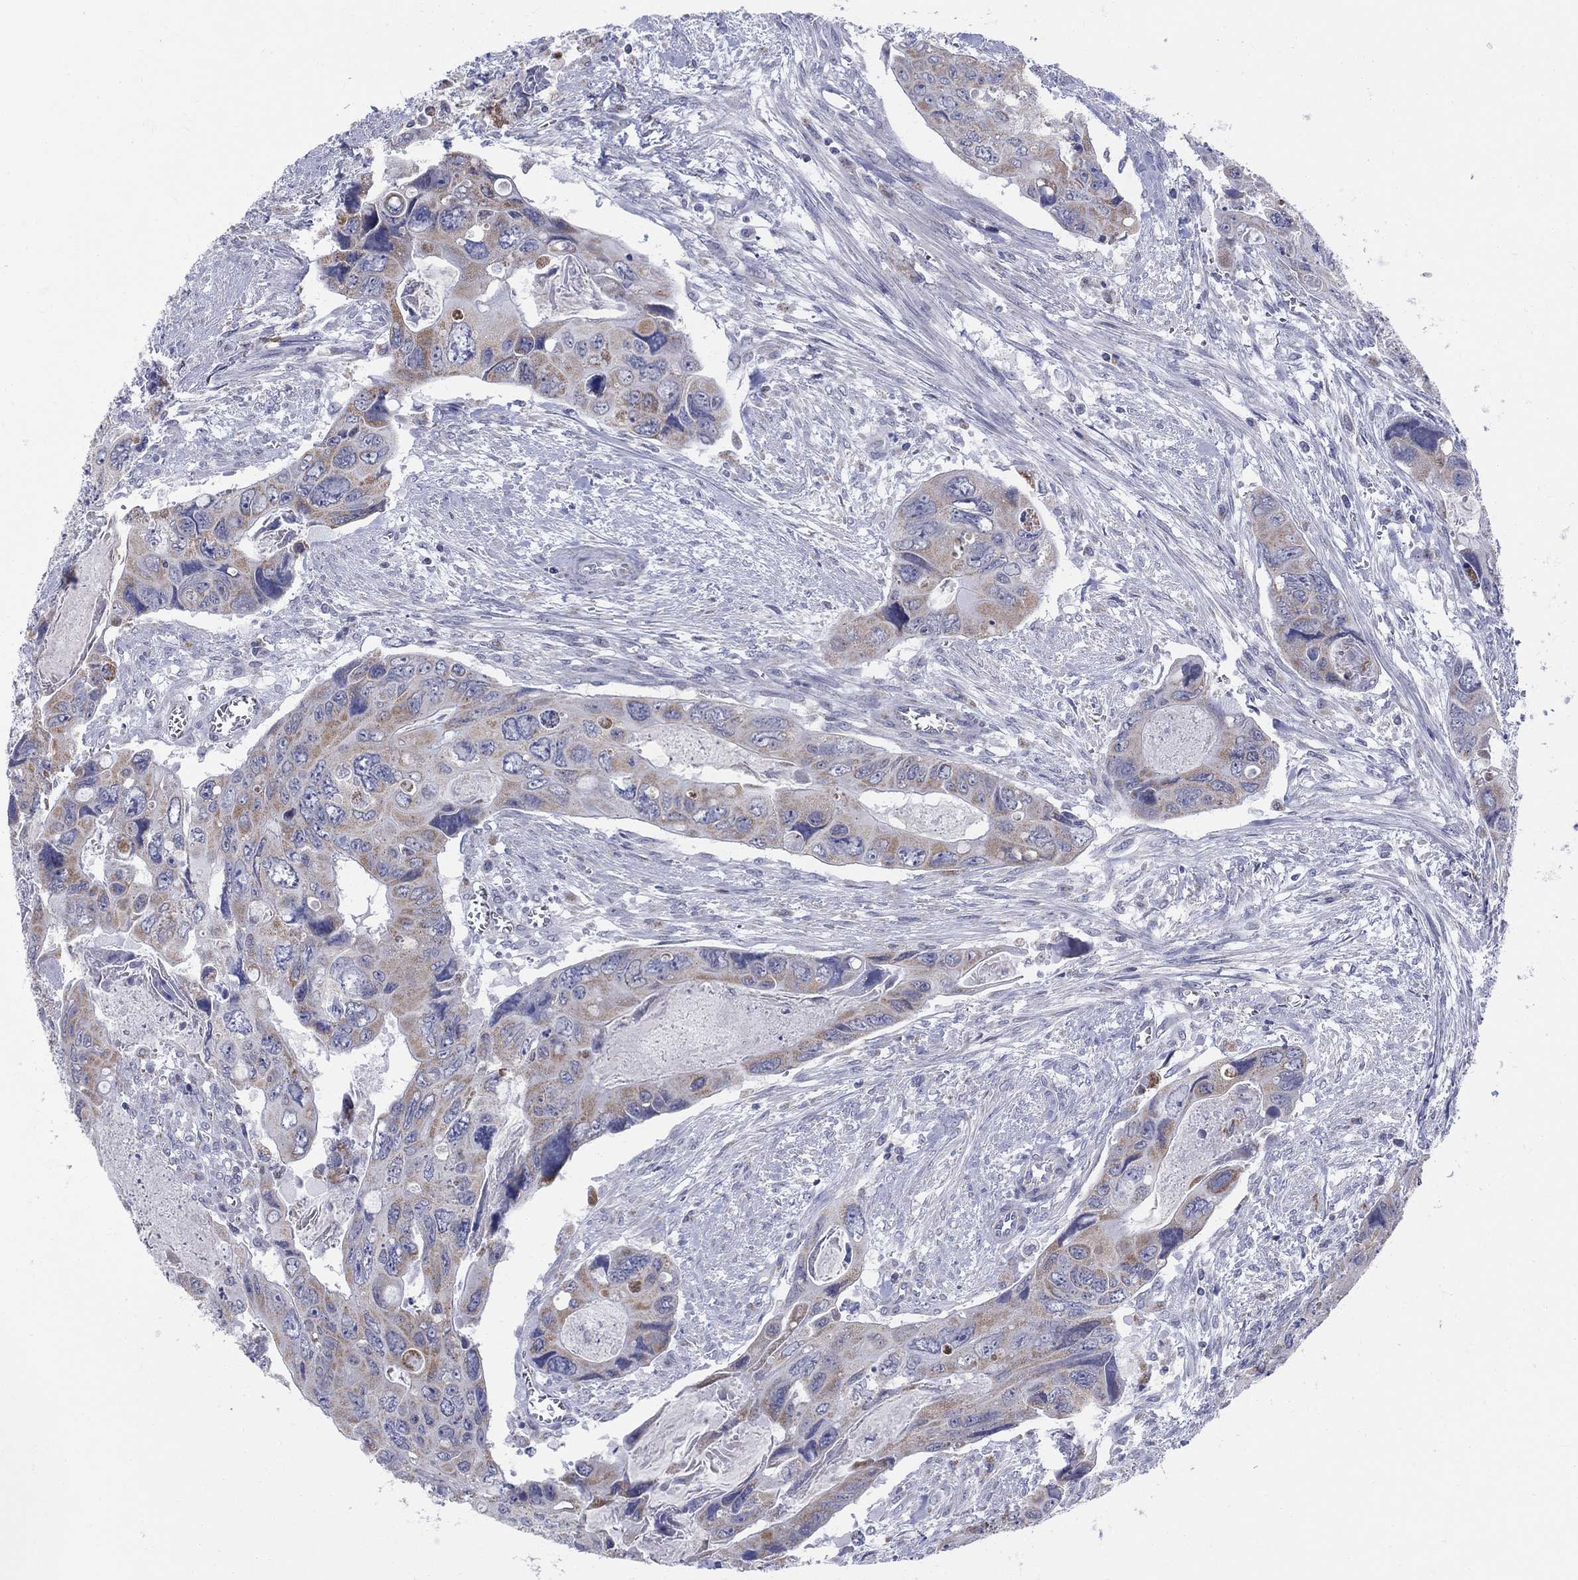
{"staining": {"intensity": "weak", "quantity": "25%-75%", "location": "cytoplasmic/membranous"}, "tissue": "colorectal cancer", "cell_type": "Tumor cells", "image_type": "cancer", "snomed": [{"axis": "morphology", "description": "Adenocarcinoma, NOS"}, {"axis": "topography", "description": "Rectum"}], "caption": "Immunohistochemistry histopathology image of human colorectal cancer stained for a protein (brown), which demonstrates low levels of weak cytoplasmic/membranous staining in approximately 25%-75% of tumor cells.", "gene": "KISS1R", "patient": {"sex": "male", "age": 62}}